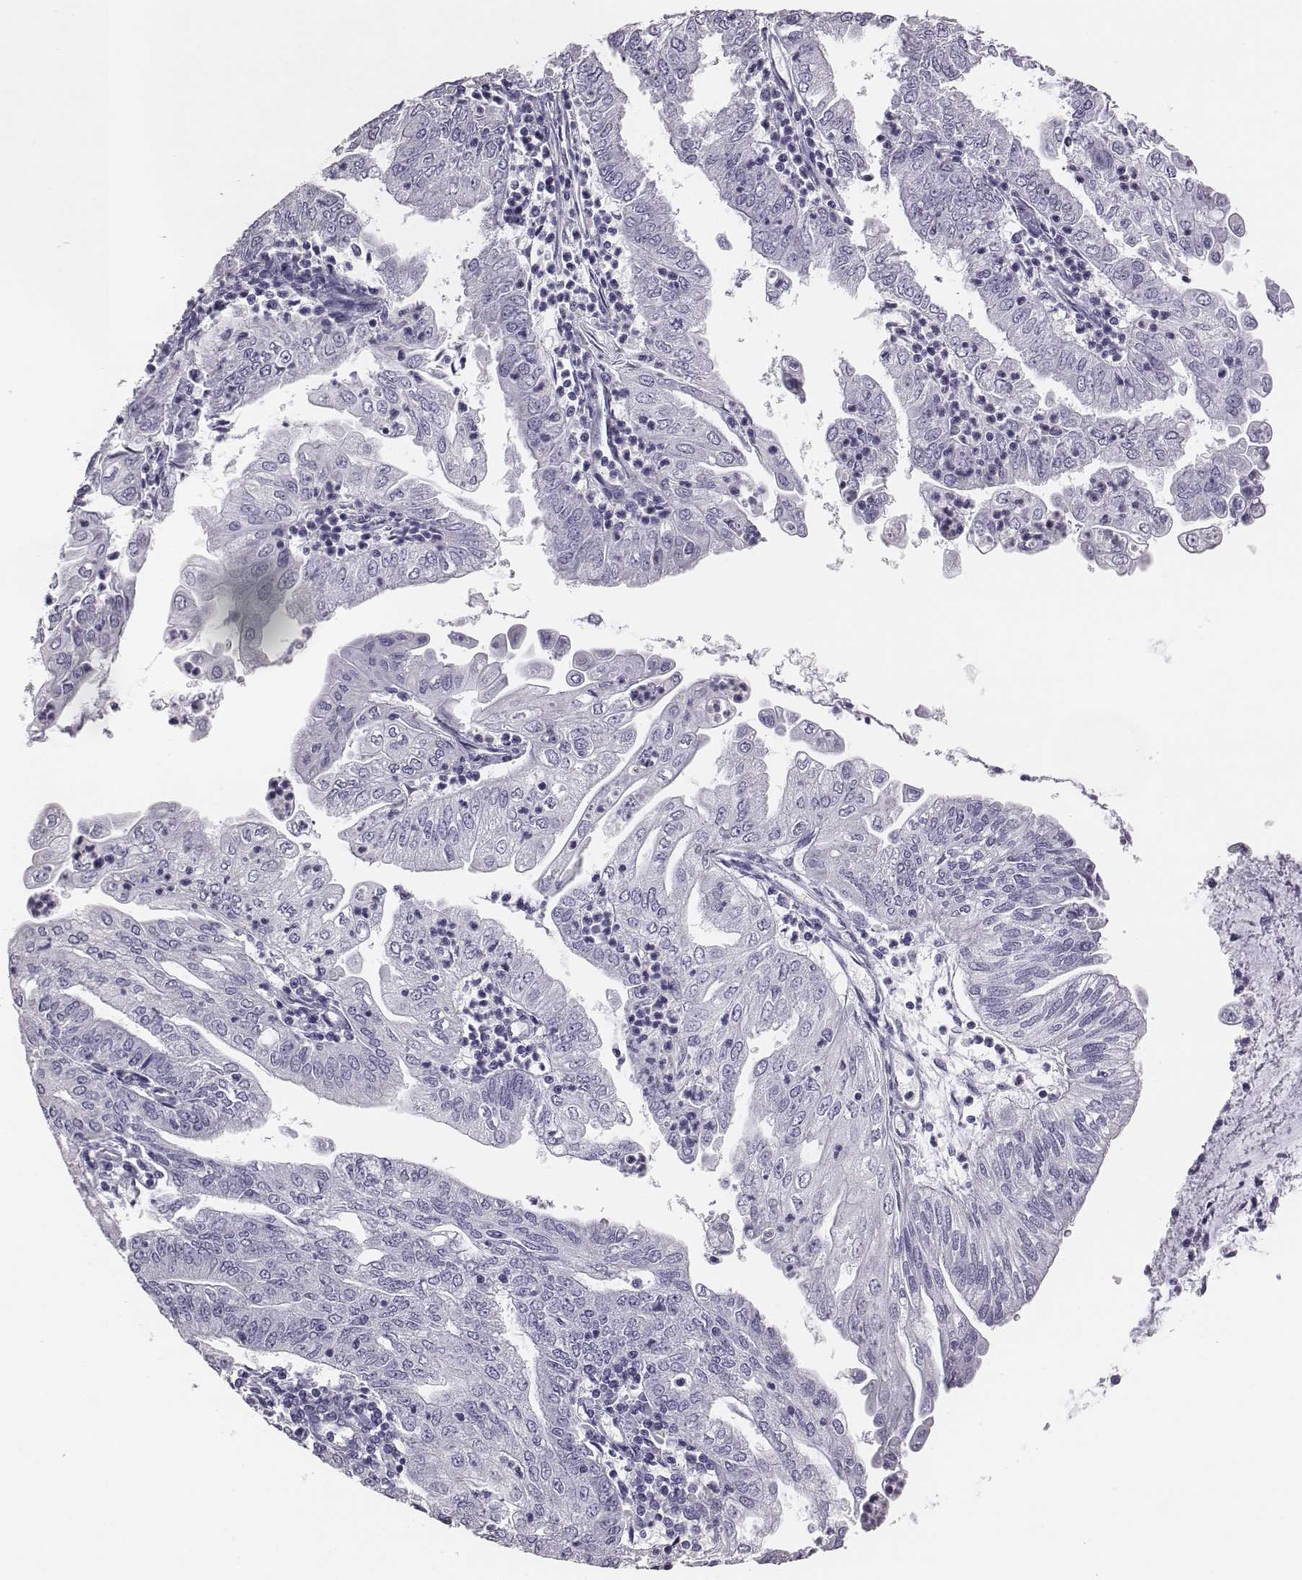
{"staining": {"intensity": "negative", "quantity": "none", "location": "none"}, "tissue": "endometrial cancer", "cell_type": "Tumor cells", "image_type": "cancer", "snomed": [{"axis": "morphology", "description": "Adenocarcinoma, NOS"}, {"axis": "topography", "description": "Endometrium"}], "caption": "This is an immunohistochemistry (IHC) image of human endometrial cancer. There is no expression in tumor cells.", "gene": "ACOD1", "patient": {"sex": "female", "age": 55}}